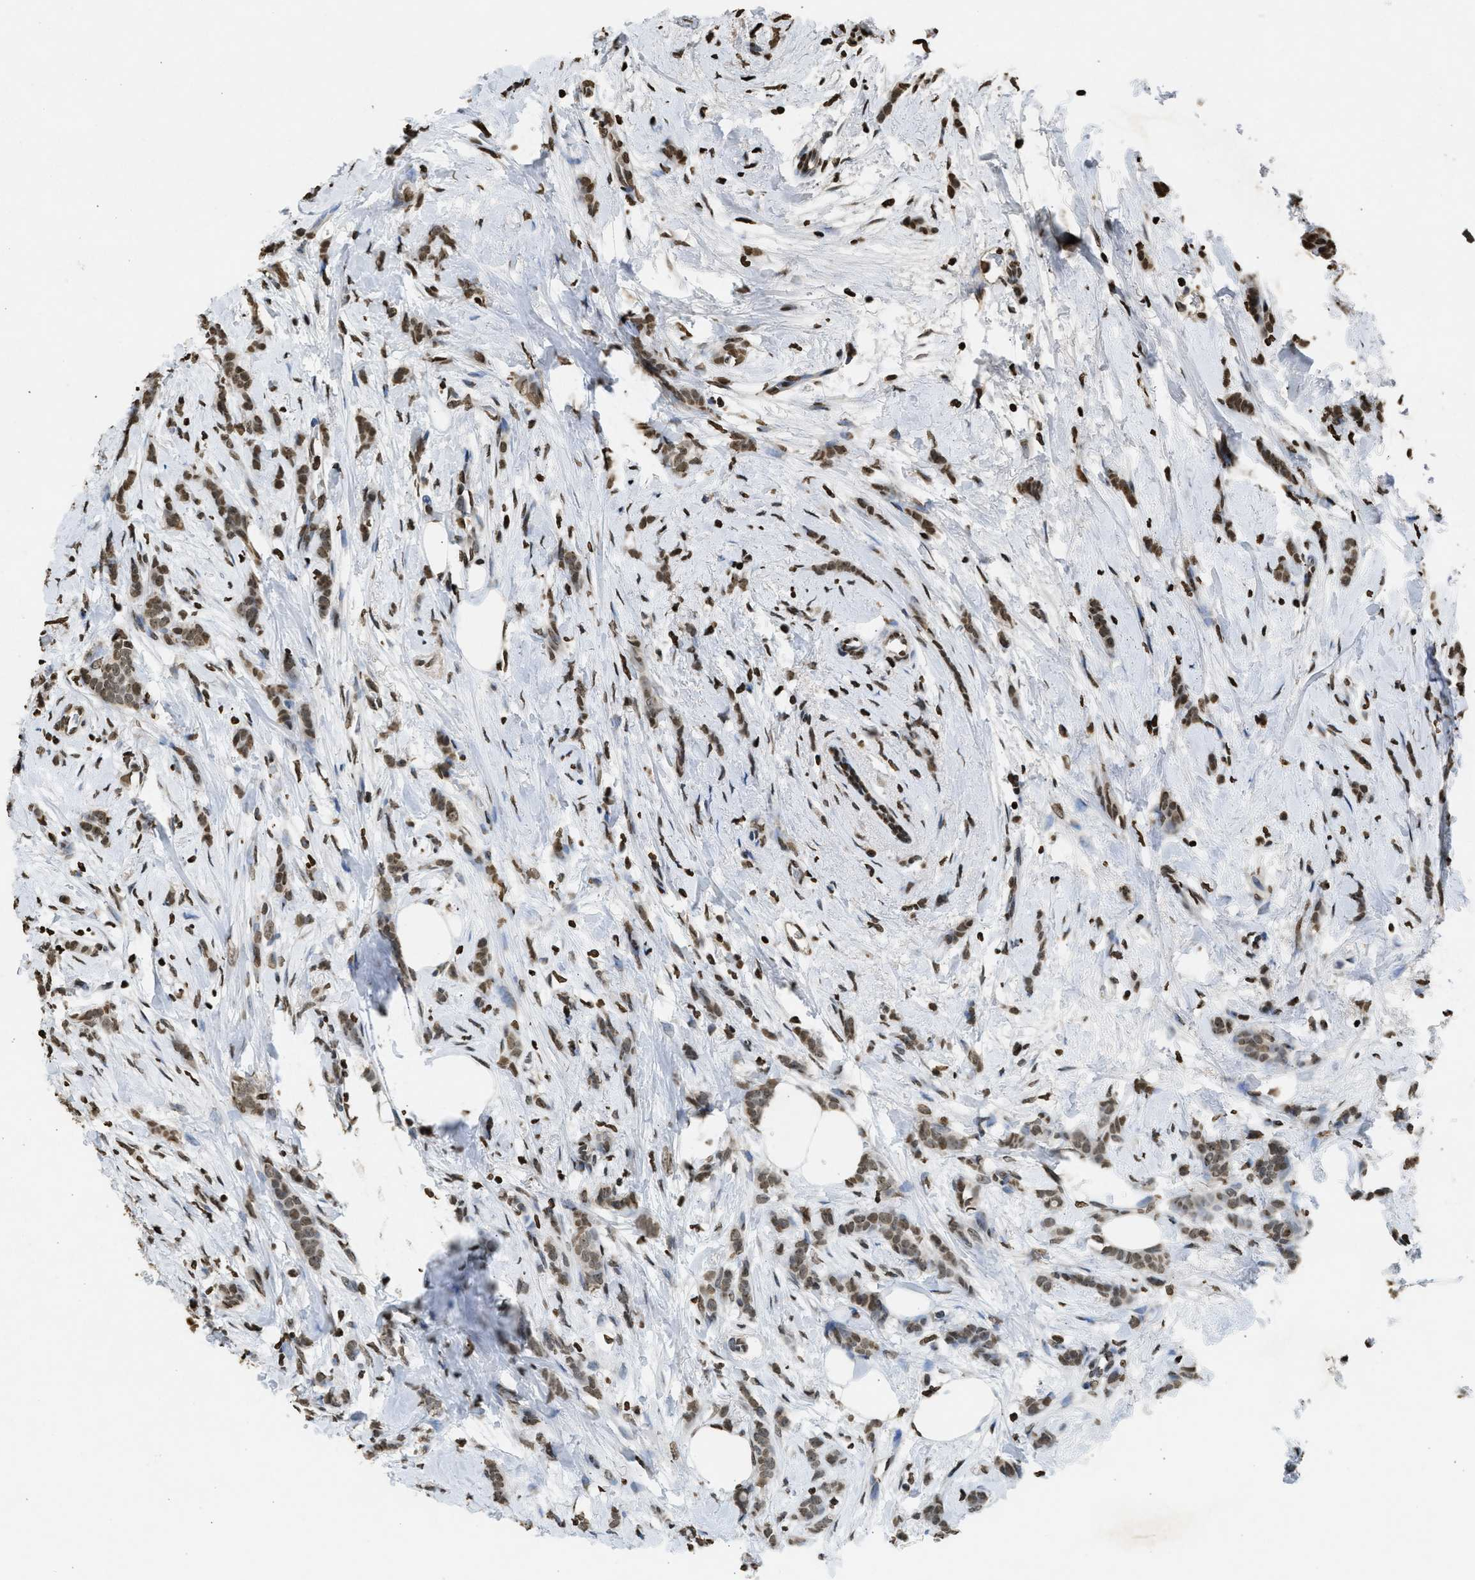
{"staining": {"intensity": "strong", "quantity": ">75%", "location": "nuclear"}, "tissue": "breast cancer", "cell_type": "Tumor cells", "image_type": "cancer", "snomed": [{"axis": "morphology", "description": "Lobular carcinoma, in situ"}, {"axis": "morphology", "description": "Lobular carcinoma"}, {"axis": "topography", "description": "Breast"}], "caption": "Human lobular carcinoma in situ (breast) stained with a protein marker exhibits strong staining in tumor cells.", "gene": "RRAGC", "patient": {"sex": "female", "age": 41}}